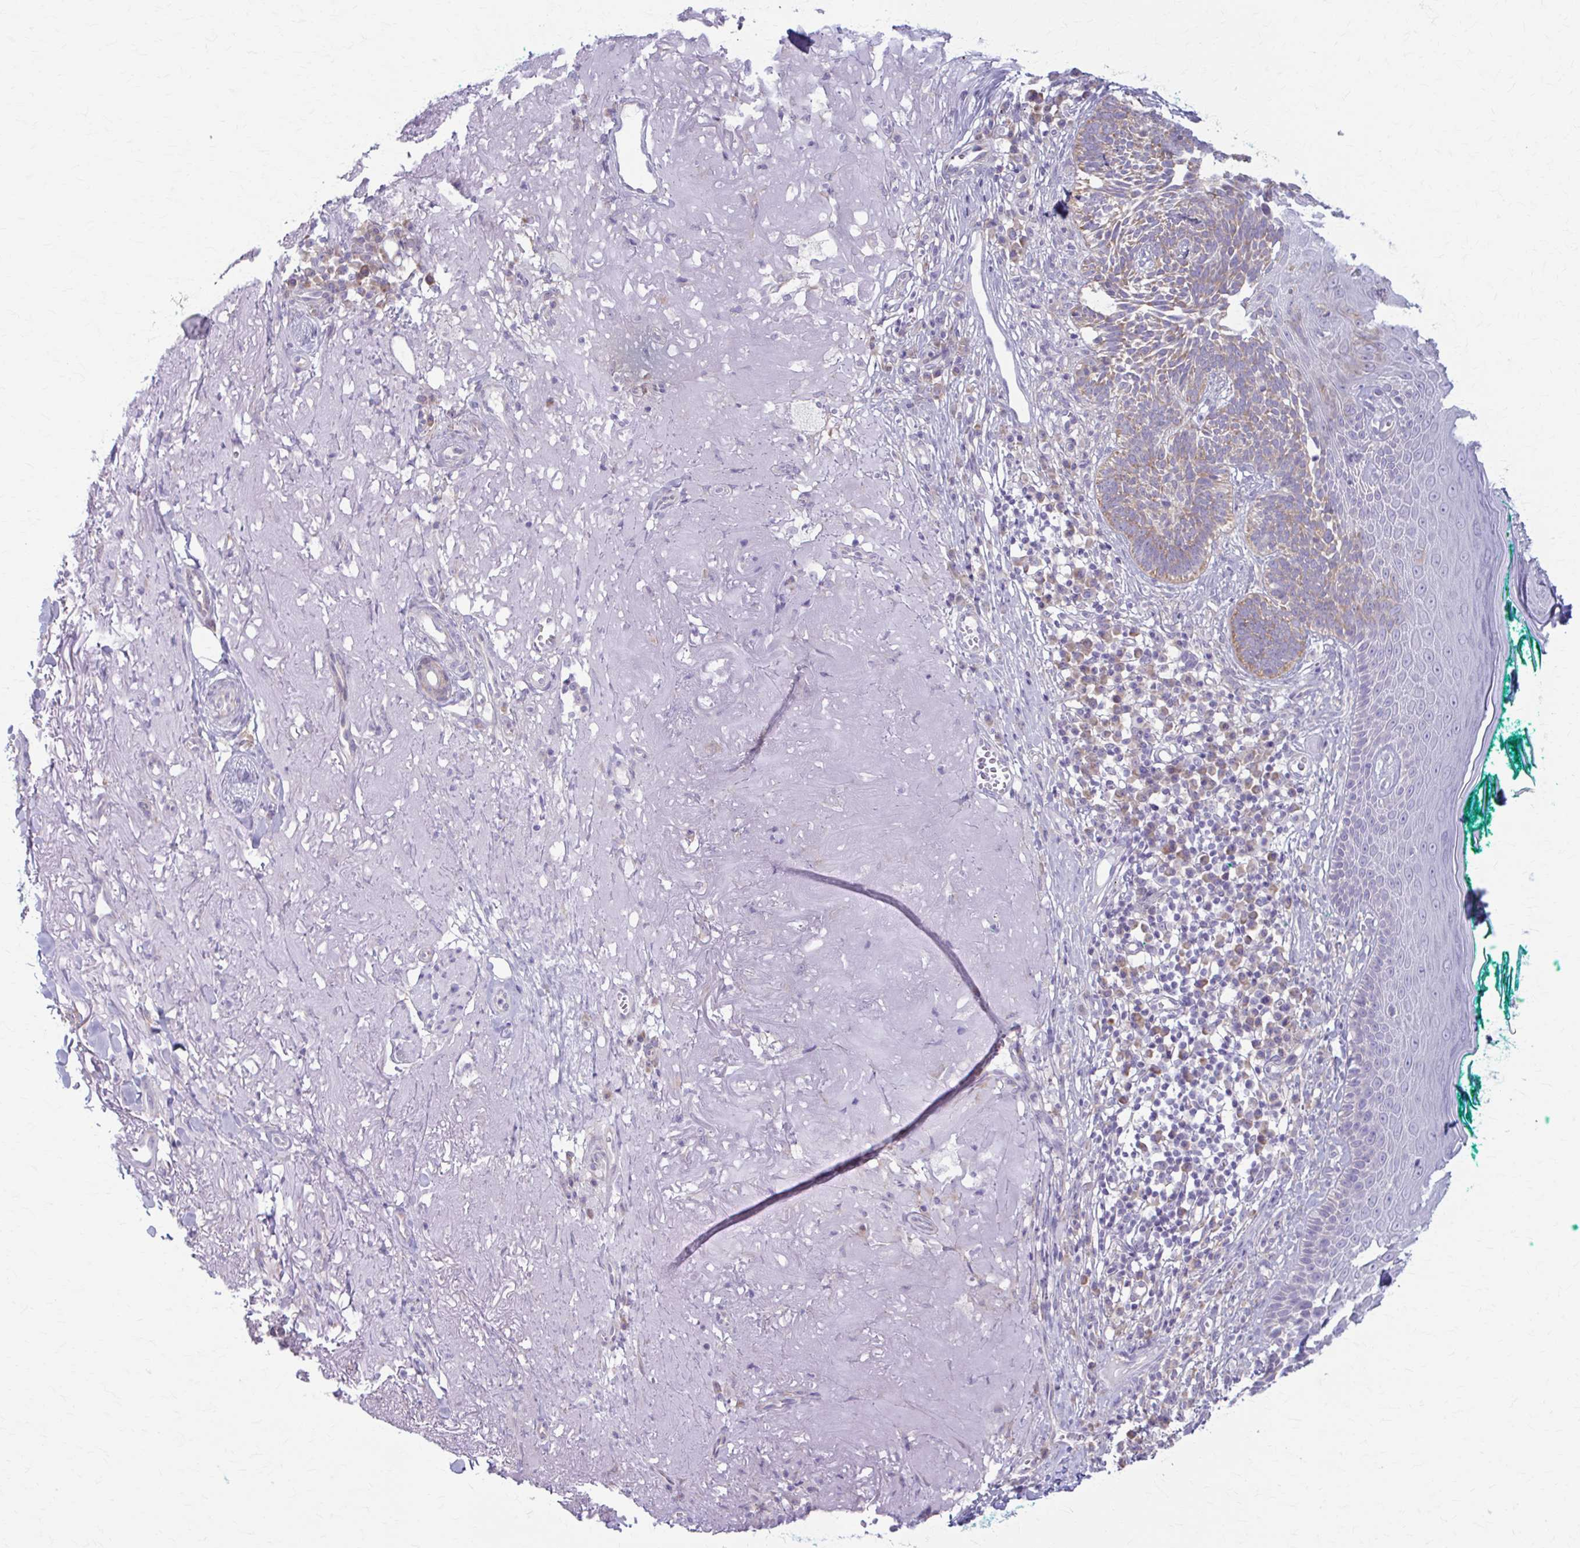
{"staining": {"intensity": "weak", "quantity": ">75%", "location": "cytoplasmic/membranous"}, "tissue": "skin cancer", "cell_type": "Tumor cells", "image_type": "cancer", "snomed": [{"axis": "morphology", "description": "Basal cell carcinoma"}, {"axis": "topography", "description": "Skin"}, {"axis": "topography", "description": "Skin of face"}], "caption": "High-power microscopy captured an immunohistochemistry histopathology image of skin basal cell carcinoma, revealing weak cytoplasmic/membranous staining in about >75% of tumor cells.", "gene": "PRKRA", "patient": {"sex": "female", "age": 80}}